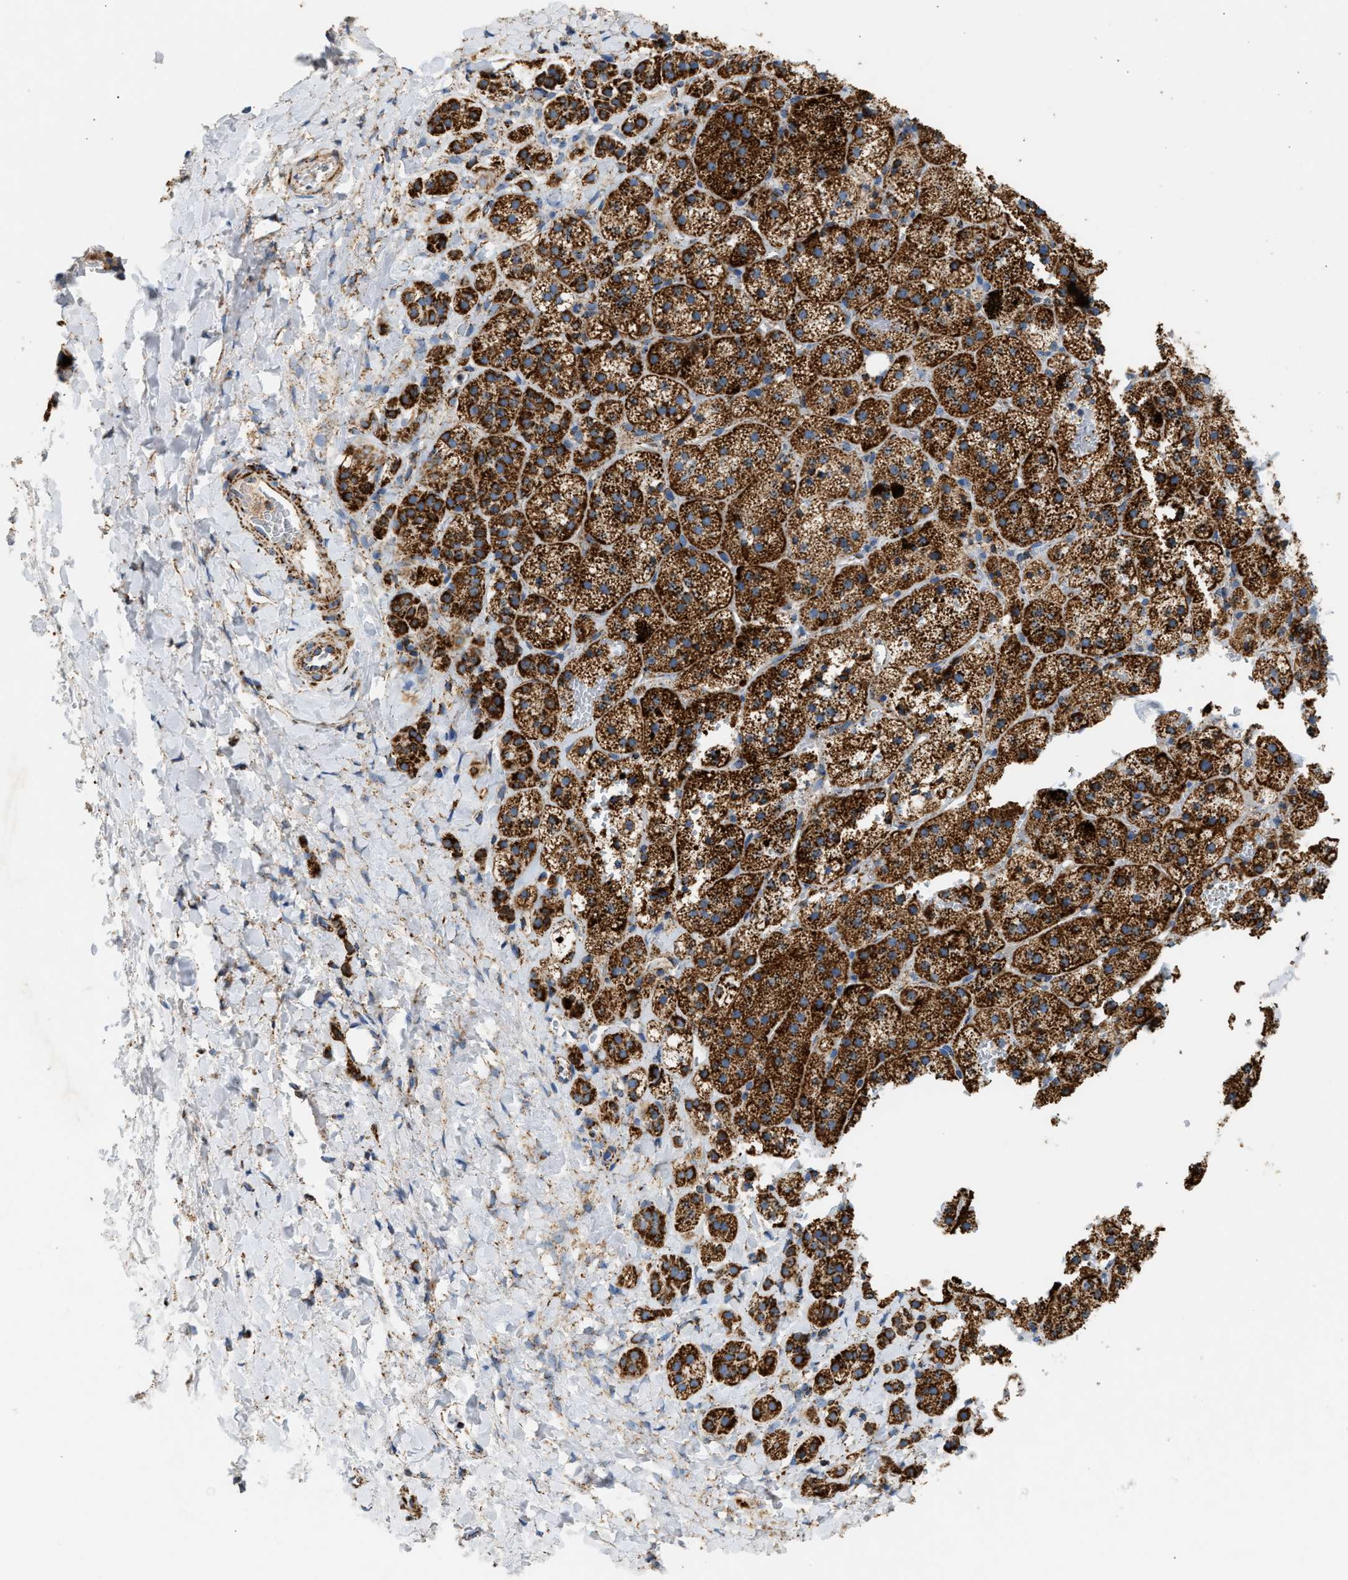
{"staining": {"intensity": "strong", "quantity": ">75%", "location": "cytoplasmic/membranous"}, "tissue": "adrenal gland", "cell_type": "Glandular cells", "image_type": "normal", "snomed": [{"axis": "morphology", "description": "Normal tissue, NOS"}, {"axis": "topography", "description": "Adrenal gland"}], "caption": "A high-resolution photomicrograph shows IHC staining of unremarkable adrenal gland, which displays strong cytoplasmic/membranous positivity in approximately >75% of glandular cells. The staining was performed using DAB (3,3'-diaminobenzidine) to visualize the protein expression in brown, while the nuclei were stained in blue with hematoxylin (Magnification: 20x).", "gene": "OGDH", "patient": {"sex": "female", "age": 44}}